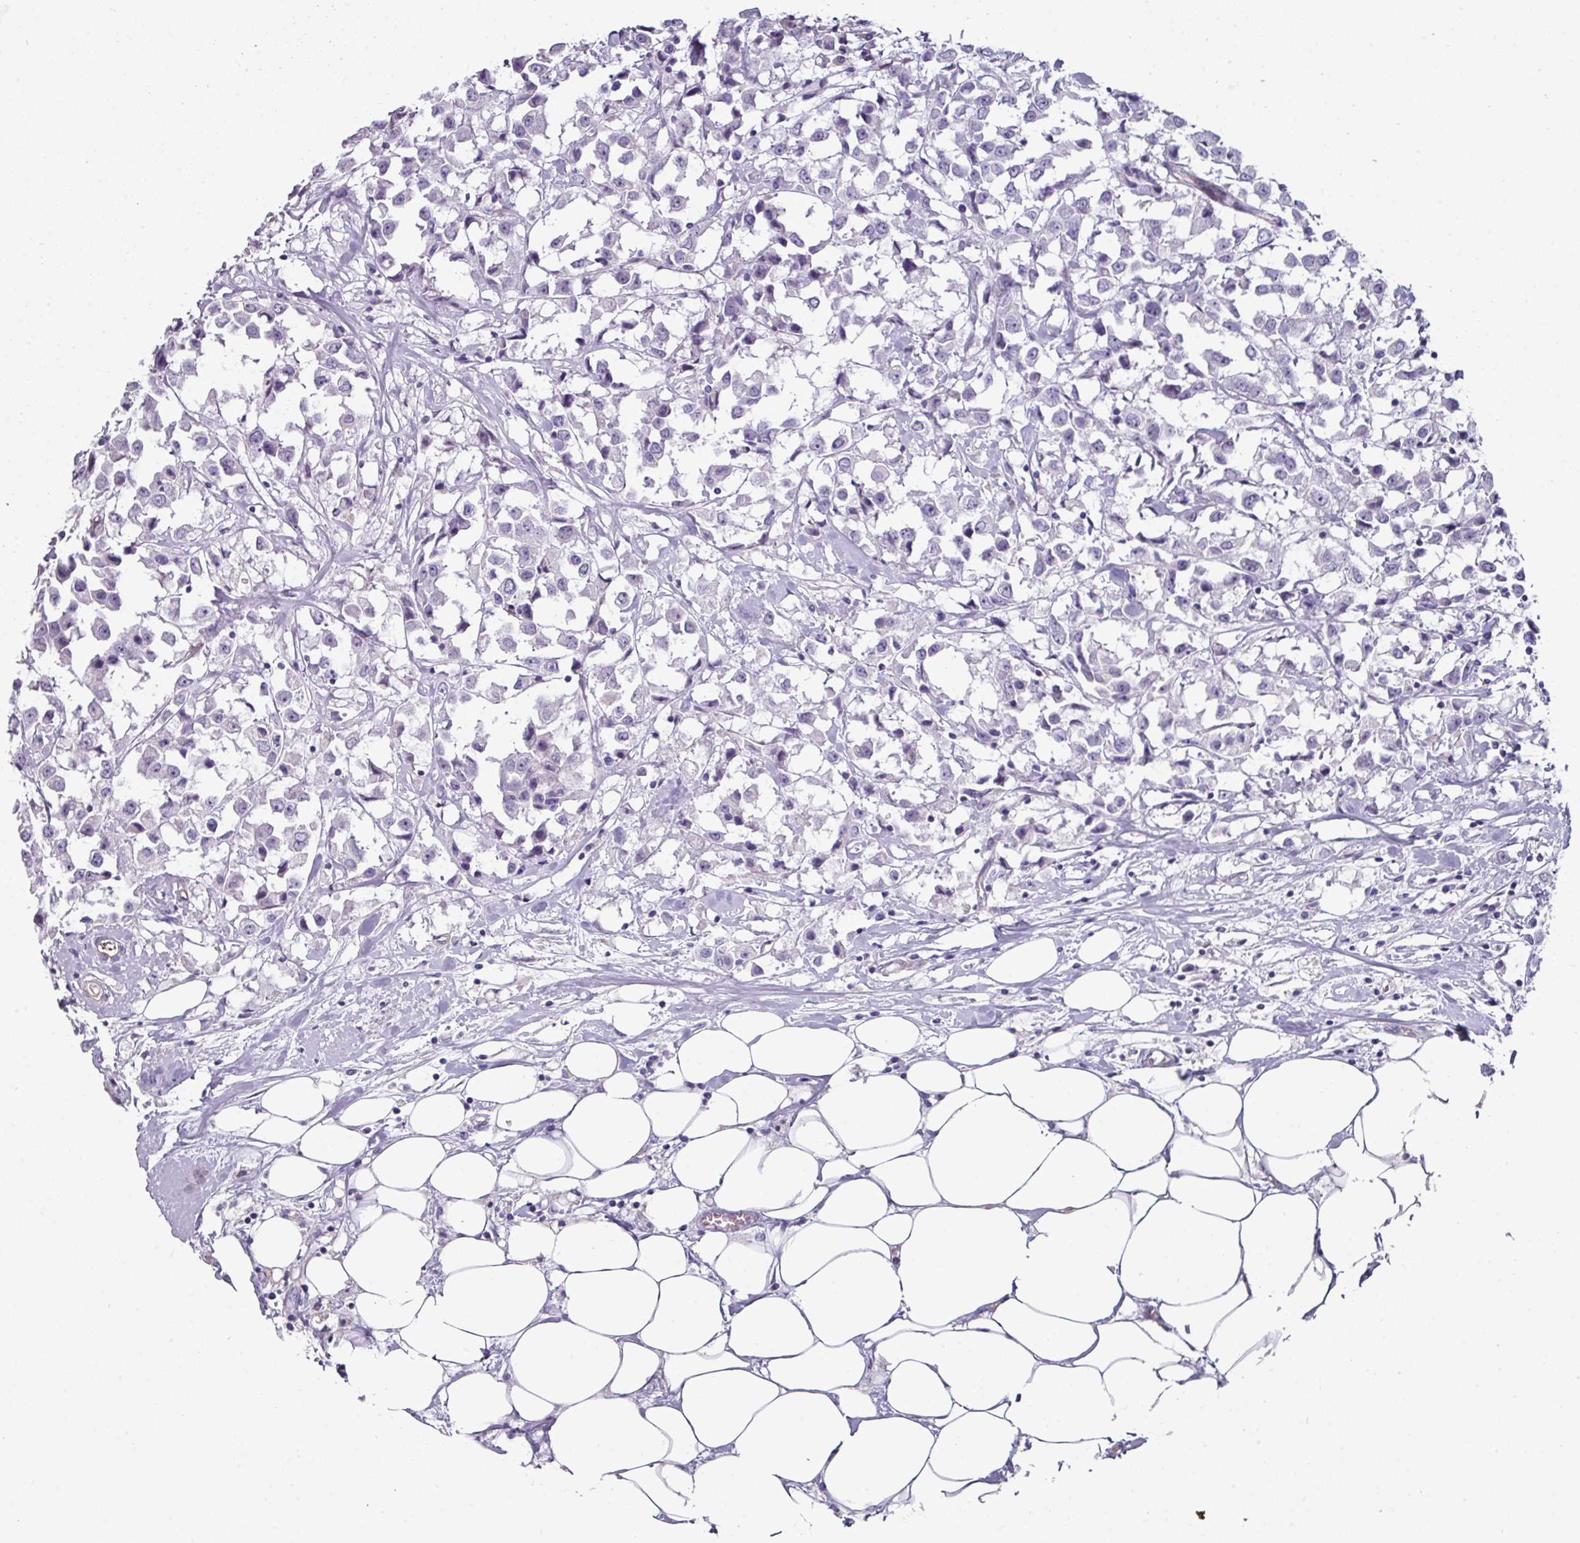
{"staining": {"intensity": "negative", "quantity": "none", "location": "none"}, "tissue": "breast cancer", "cell_type": "Tumor cells", "image_type": "cancer", "snomed": [{"axis": "morphology", "description": "Duct carcinoma"}, {"axis": "topography", "description": "Breast"}], "caption": "Immunohistochemistry (IHC) of breast cancer displays no positivity in tumor cells.", "gene": "EYA3", "patient": {"sex": "female", "age": 61}}